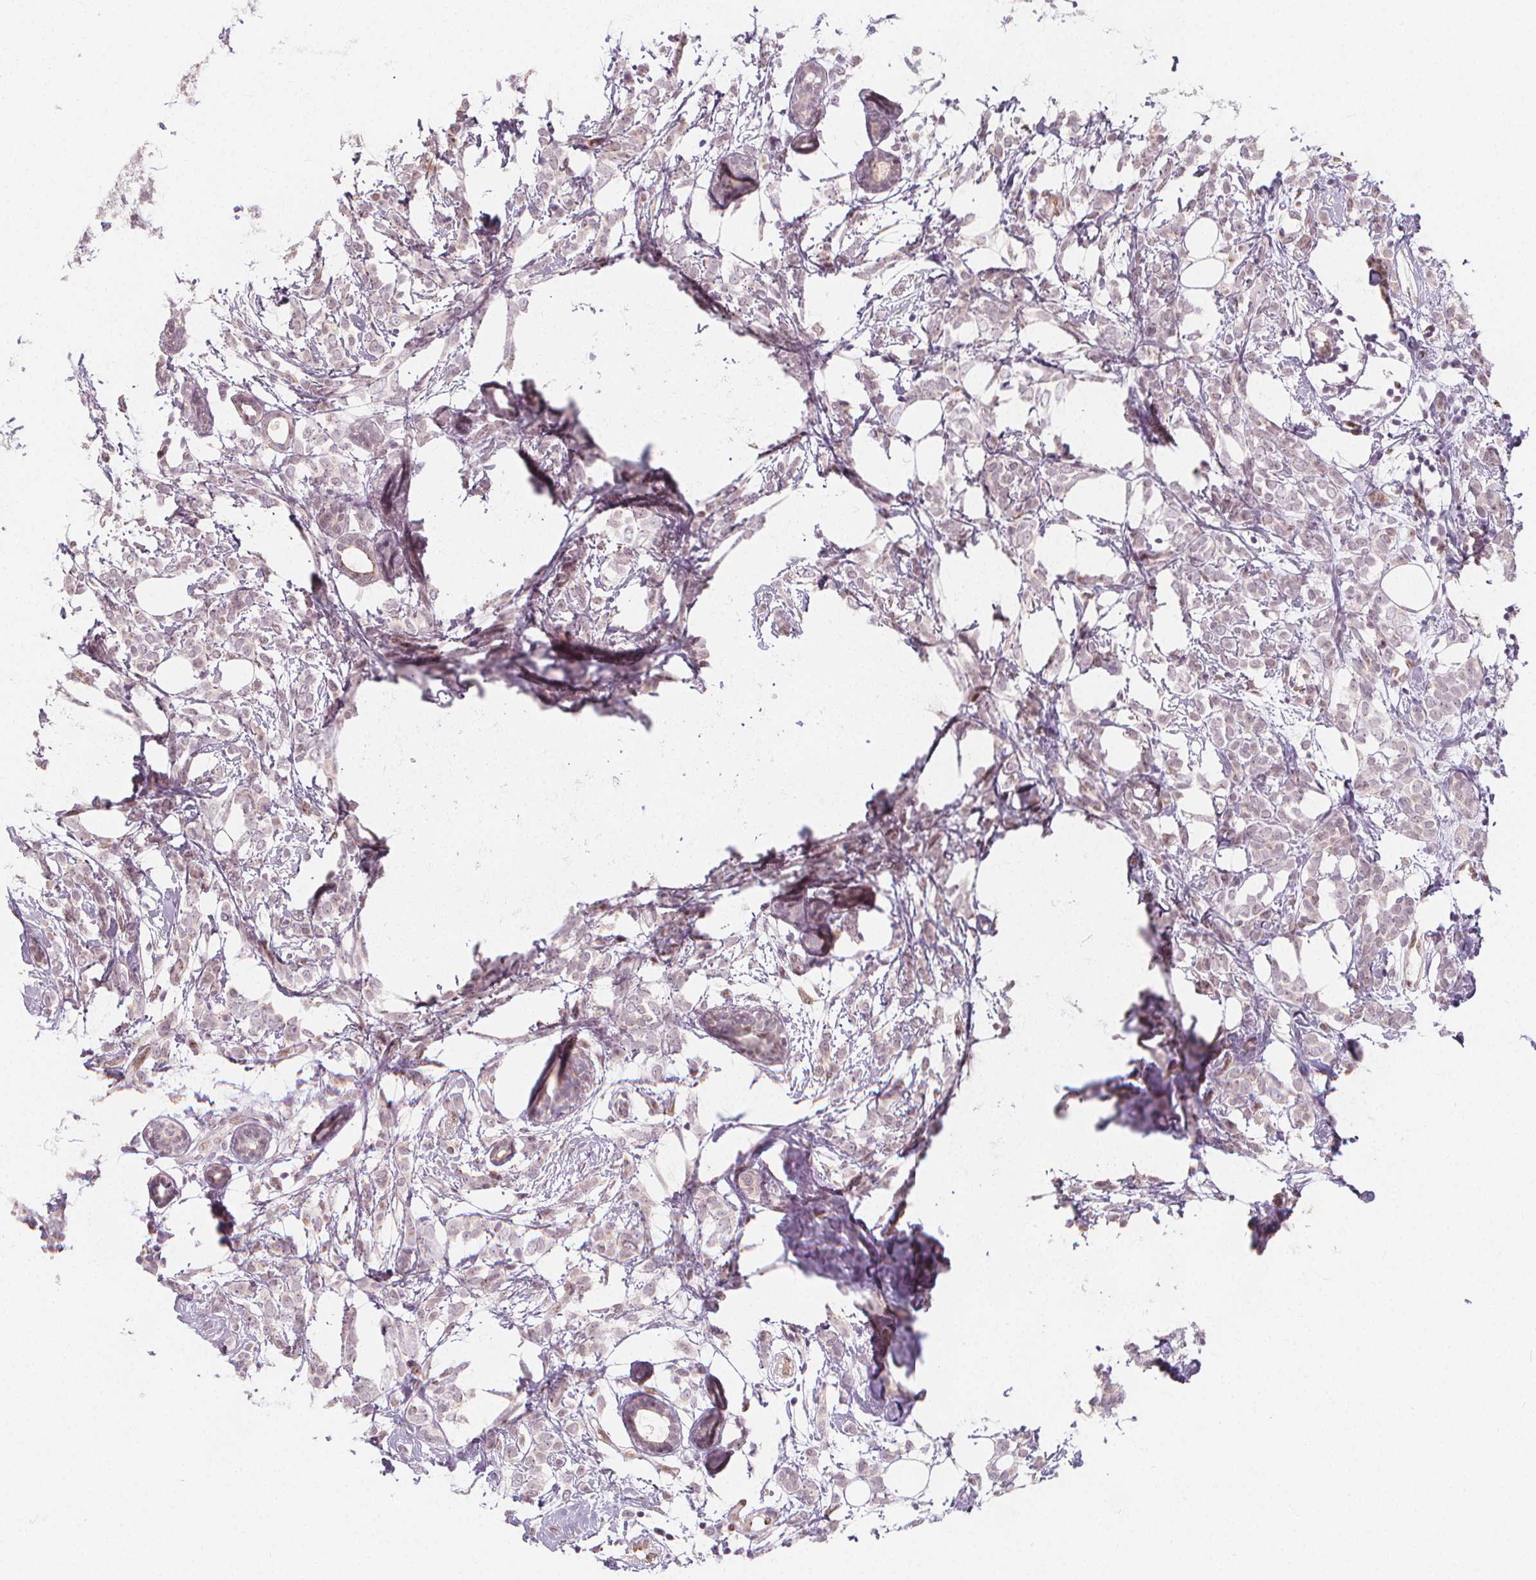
{"staining": {"intensity": "negative", "quantity": "none", "location": "none"}, "tissue": "breast cancer", "cell_type": "Tumor cells", "image_type": "cancer", "snomed": [{"axis": "morphology", "description": "Lobular carcinoma"}, {"axis": "topography", "description": "Breast"}], "caption": "The image exhibits no significant positivity in tumor cells of lobular carcinoma (breast).", "gene": "DRC3", "patient": {"sex": "female", "age": 49}}